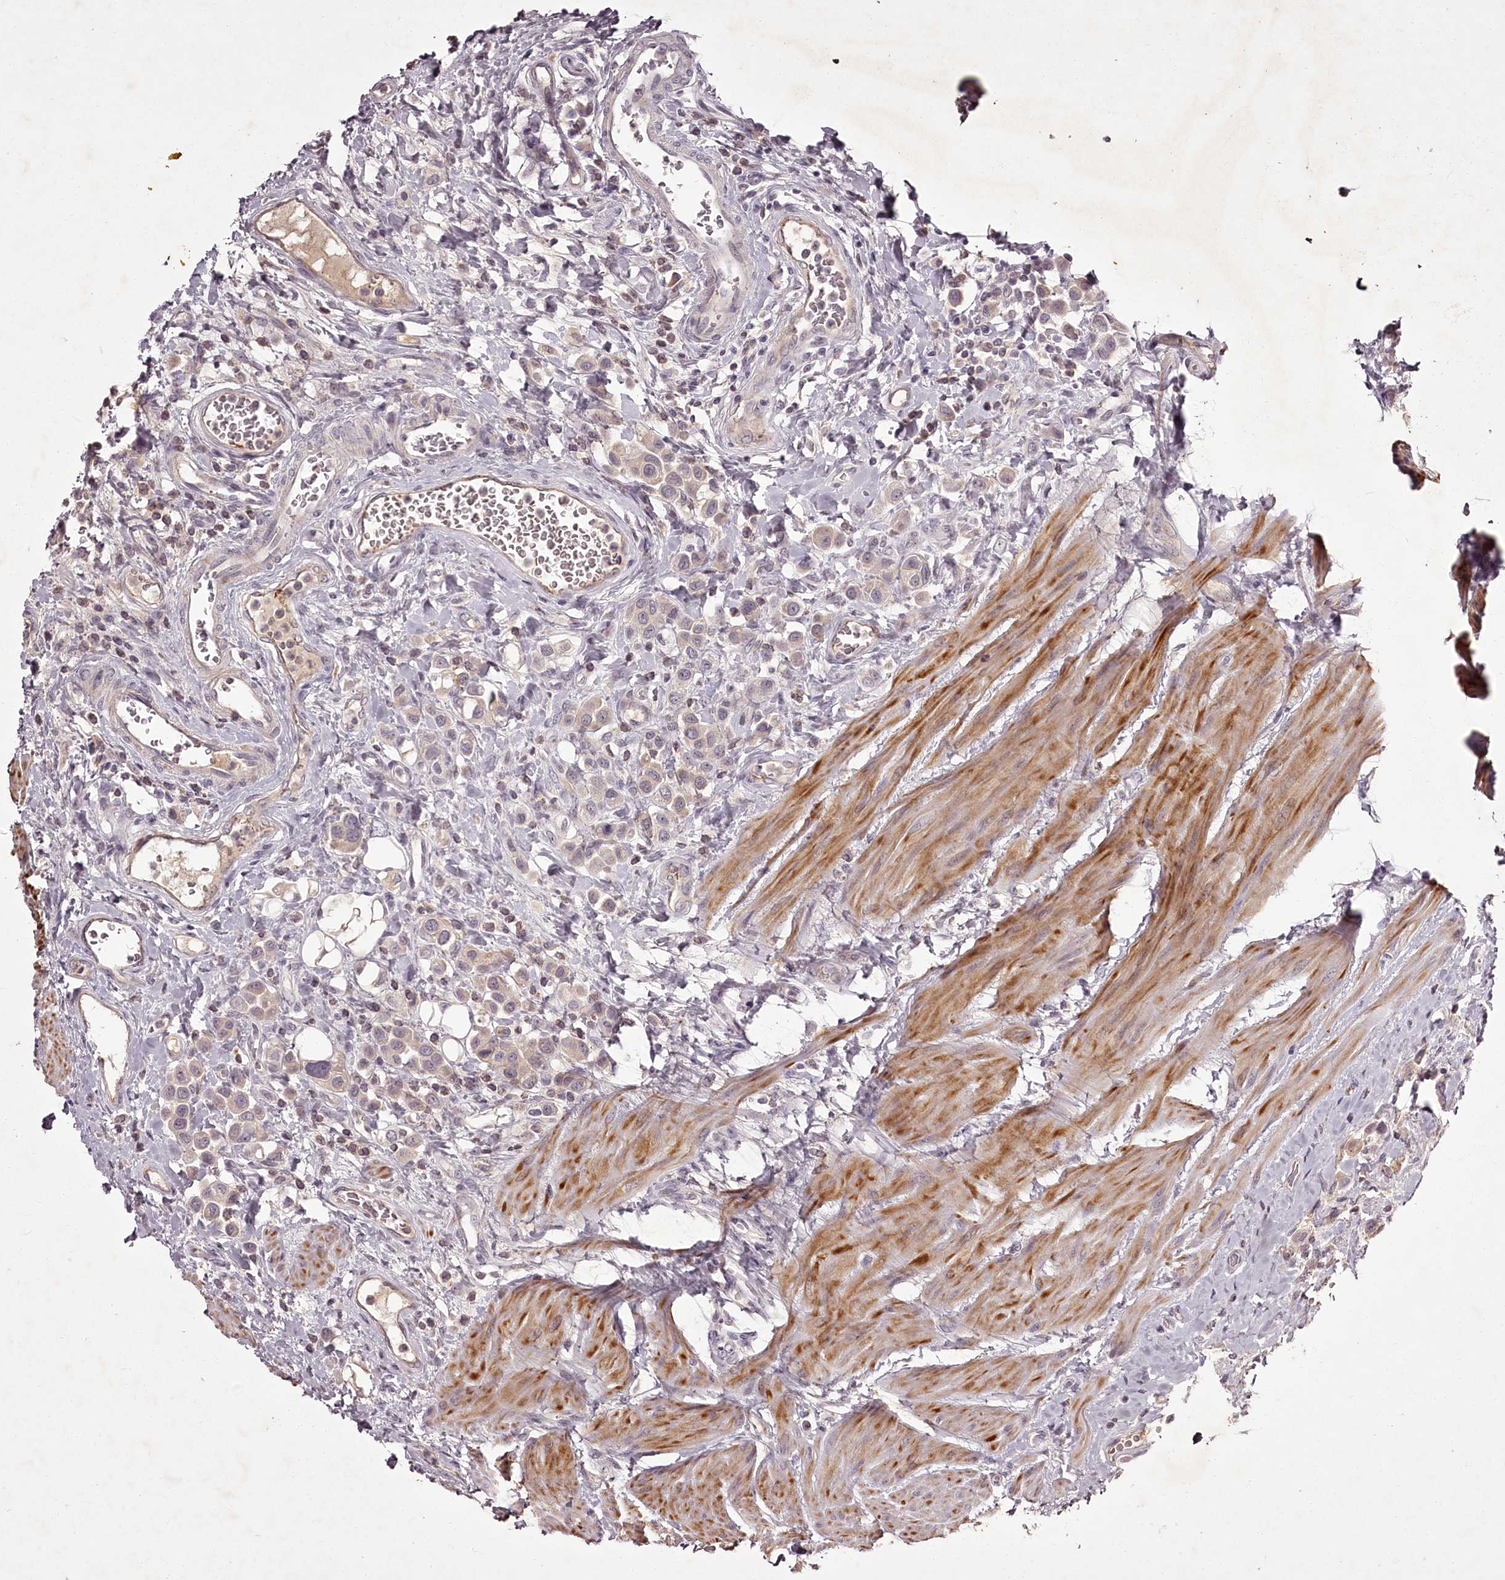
{"staining": {"intensity": "negative", "quantity": "none", "location": "none"}, "tissue": "urothelial cancer", "cell_type": "Tumor cells", "image_type": "cancer", "snomed": [{"axis": "morphology", "description": "Urothelial carcinoma, High grade"}, {"axis": "topography", "description": "Urinary bladder"}], "caption": "Protein analysis of urothelial carcinoma (high-grade) demonstrates no significant staining in tumor cells.", "gene": "RBMXL2", "patient": {"sex": "male", "age": 50}}